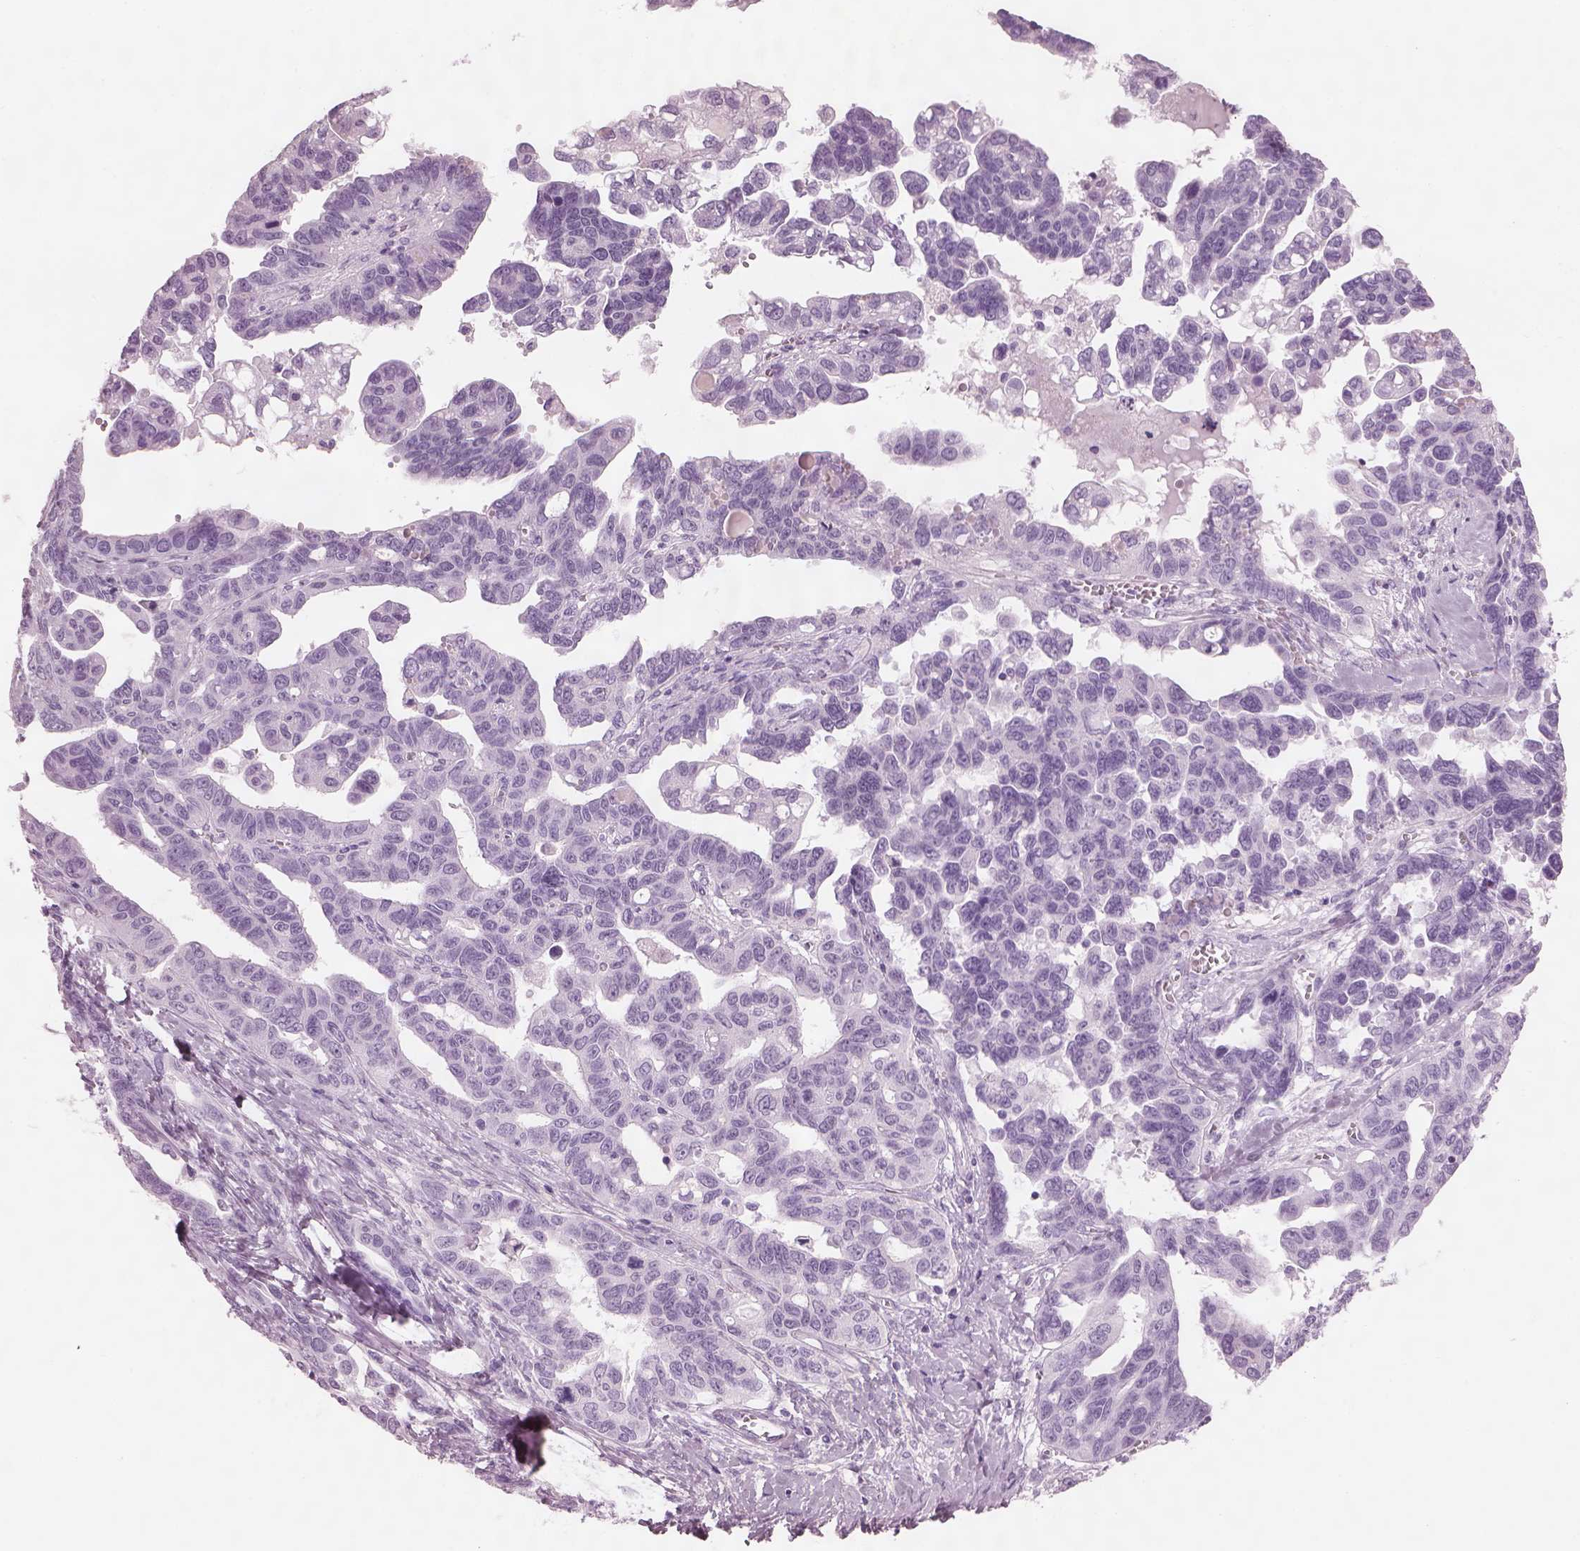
{"staining": {"intensity": "negative", "quantity": "none", "location": "none"}, "tissue": "ovarian cancer", "cell_type": "Tumor cells", "image_type": "cancer", "snomed": [{"axis": "morphology", "description": "Cystadenocarcinoma, serous, NOS"}, {"axis": "topography", "description": "Ovary"}], "caption": "Ovarian cancer (serous cystadenocarcinoma) stained for a protein using immunohistochemistry (IHC) displays no staining tumor cells.", "gene": "PACRG", "patient": {"sex": "female", "age": 69}}